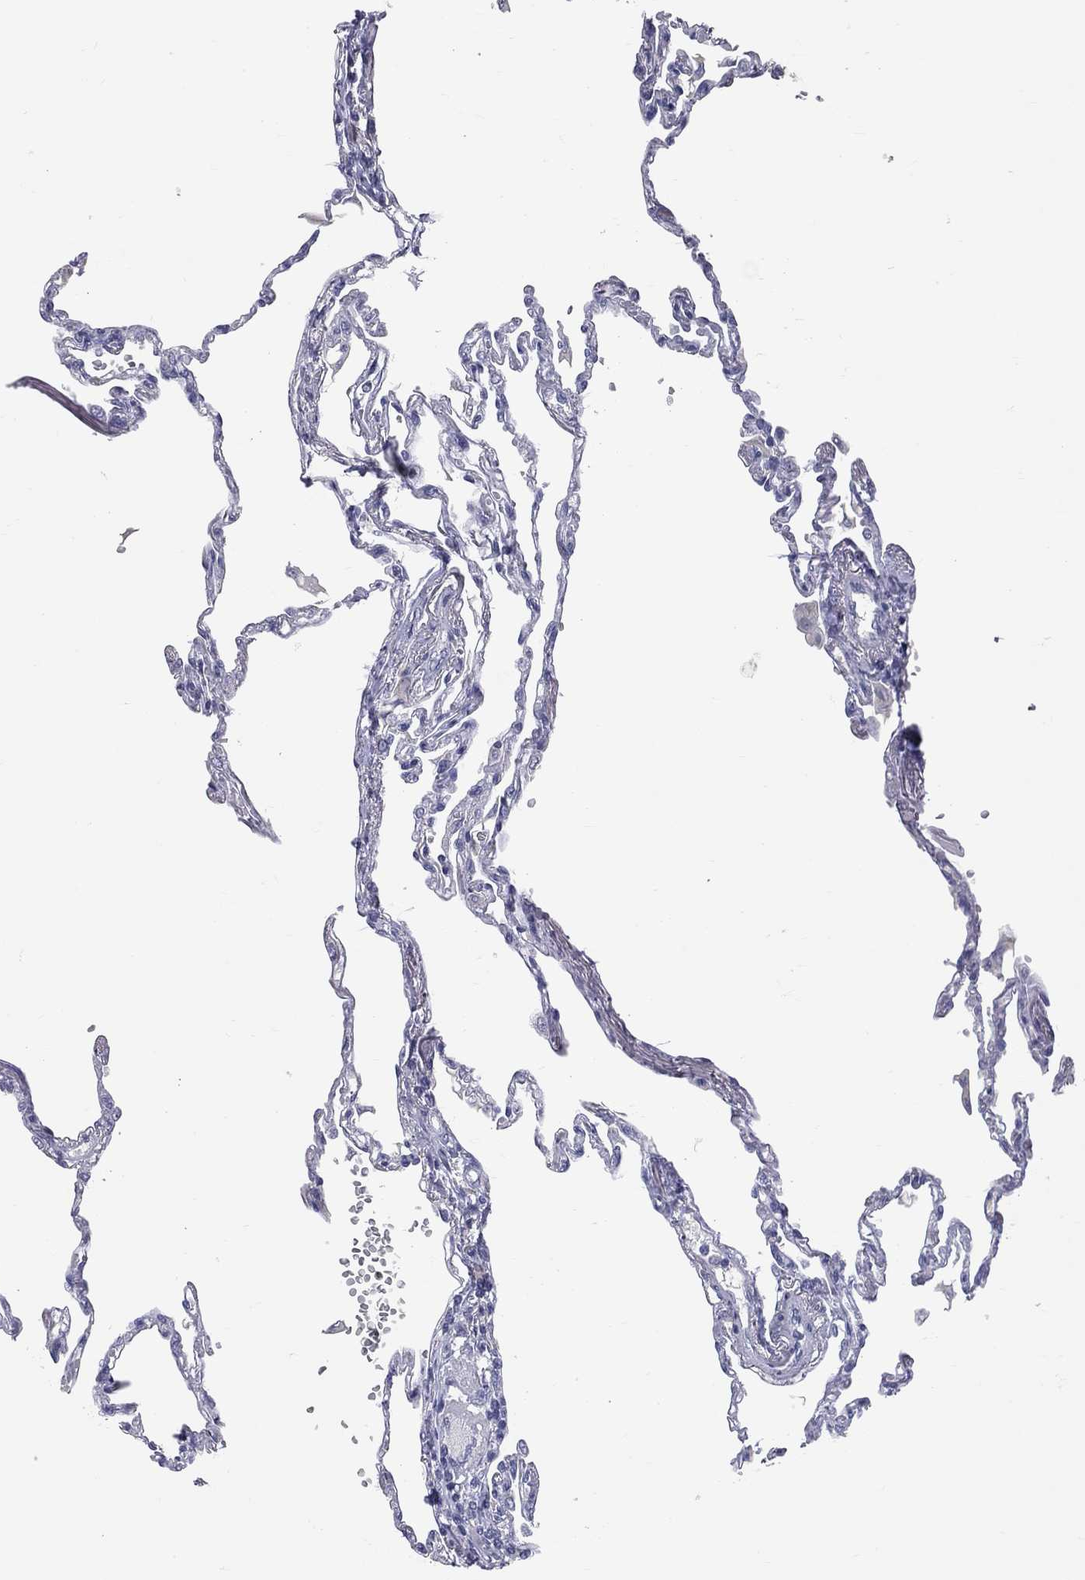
{"staining": {"intensity": "negative", "quantity": "none", "location": "none"}, "tissue": "lung", "cell_type": "Alveolar cells", "image_type": "normal", "snomed": [{"axis": "morphology", "description": "Normal tissue, NOS"}, {"axis": "topography", "description": "Lung"}], "caption": "A photomicrograph of lung stained for a protein displays no brown staining in alveolar cells.", "gene": "TFPI2", "patient": {"sex": "male", "age": 78}}